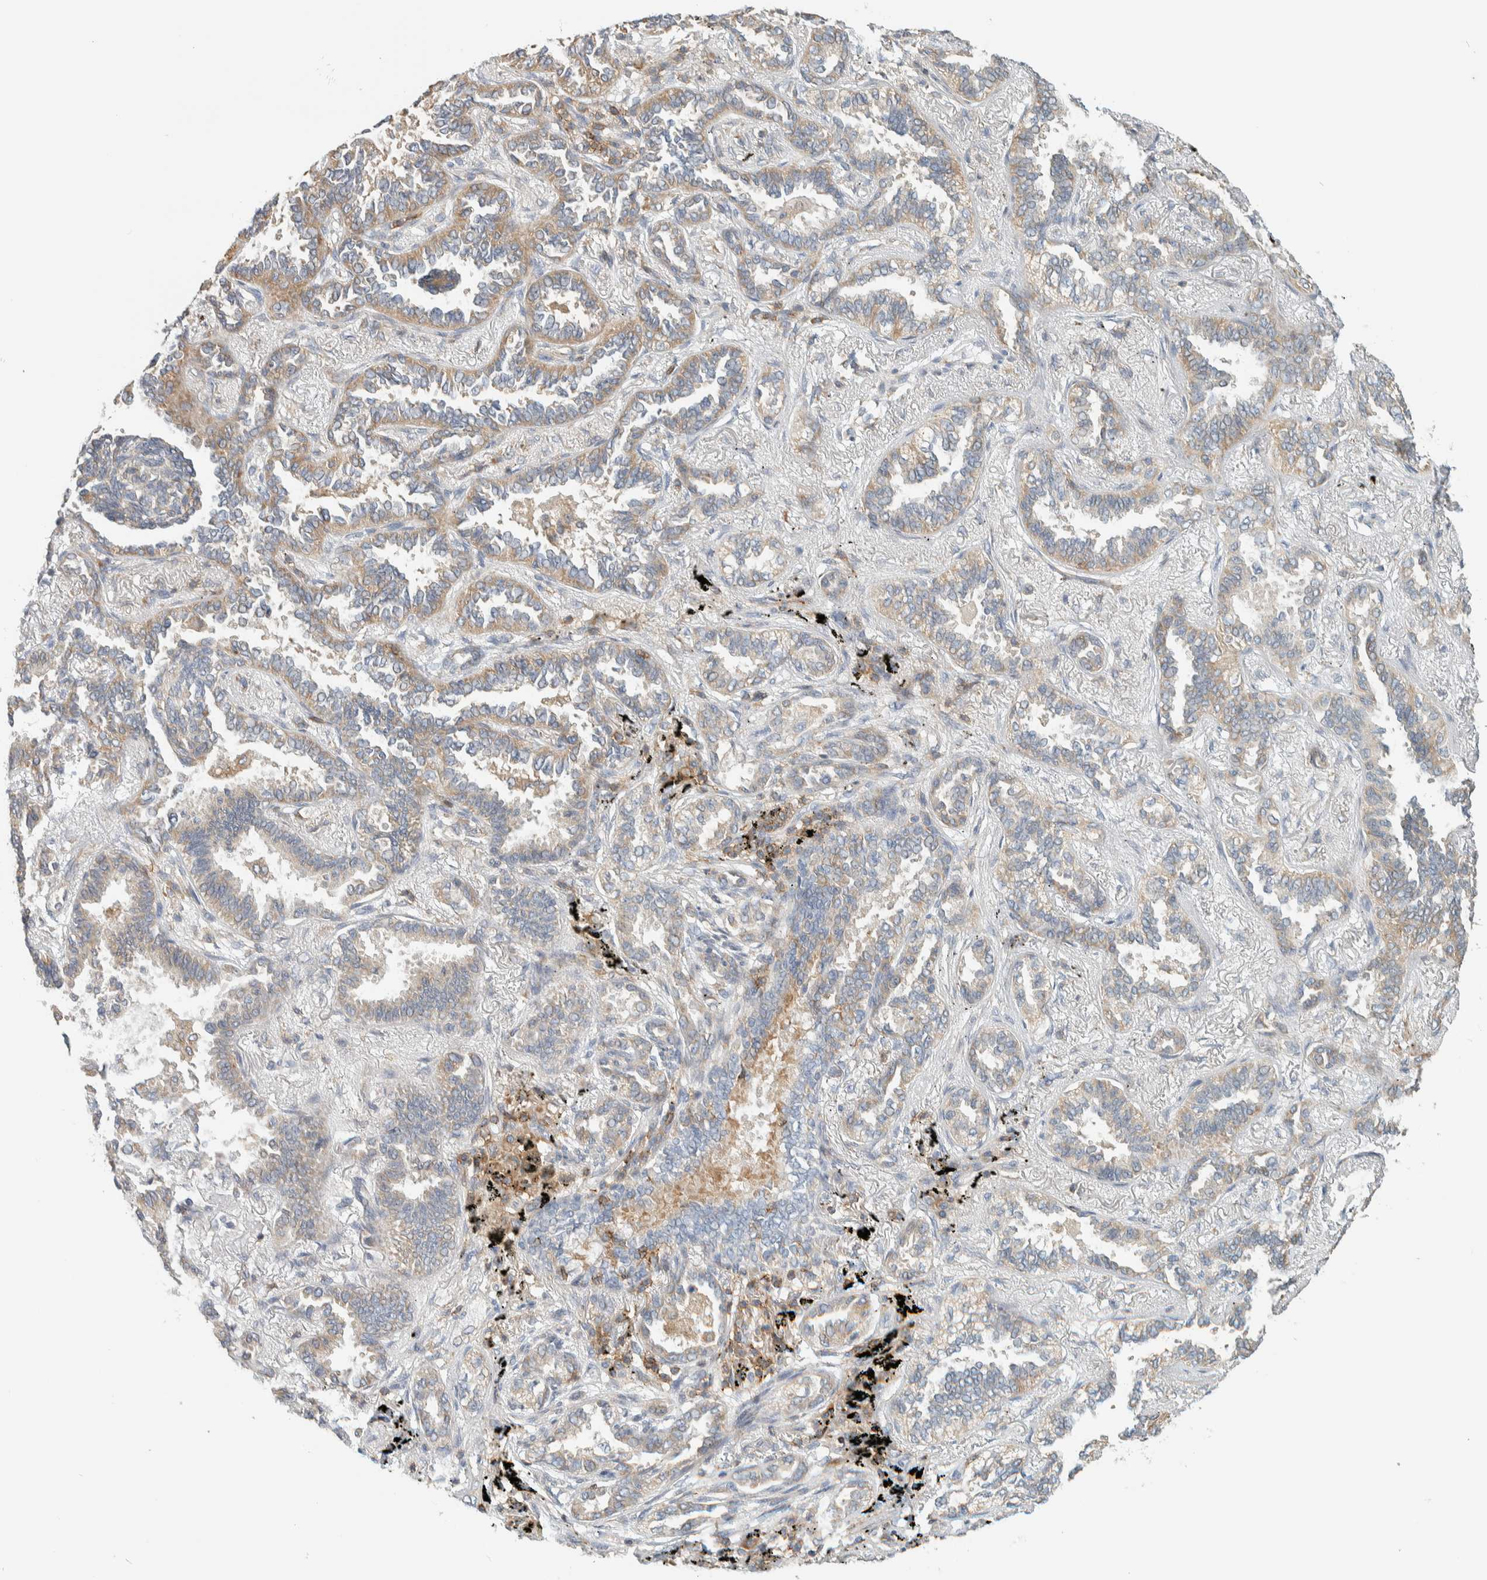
{"staining": {"intensity": "weak", "quantity": "25%-75%", "location": "cytoplasmic/membranous"}, "tissue": "lung cancer", "cell_type": "Tumor cells", "image_type": "cancer", "snomed": [{"axis": "morphology", "description": "Adenocarcinoma, NOS"}, {"axis": "topography", "description": "Lung"}], "caption": "IHC of adenocarcinoma (lung) demonstrates low levels of weak cytoplasmic/membranous positivity in about 25%-75% of tumor cells. (IHC, brightfield microscopy, high magnification).", "gene": "CCDC57", "patient": {"sex": "male", "age": 59}}